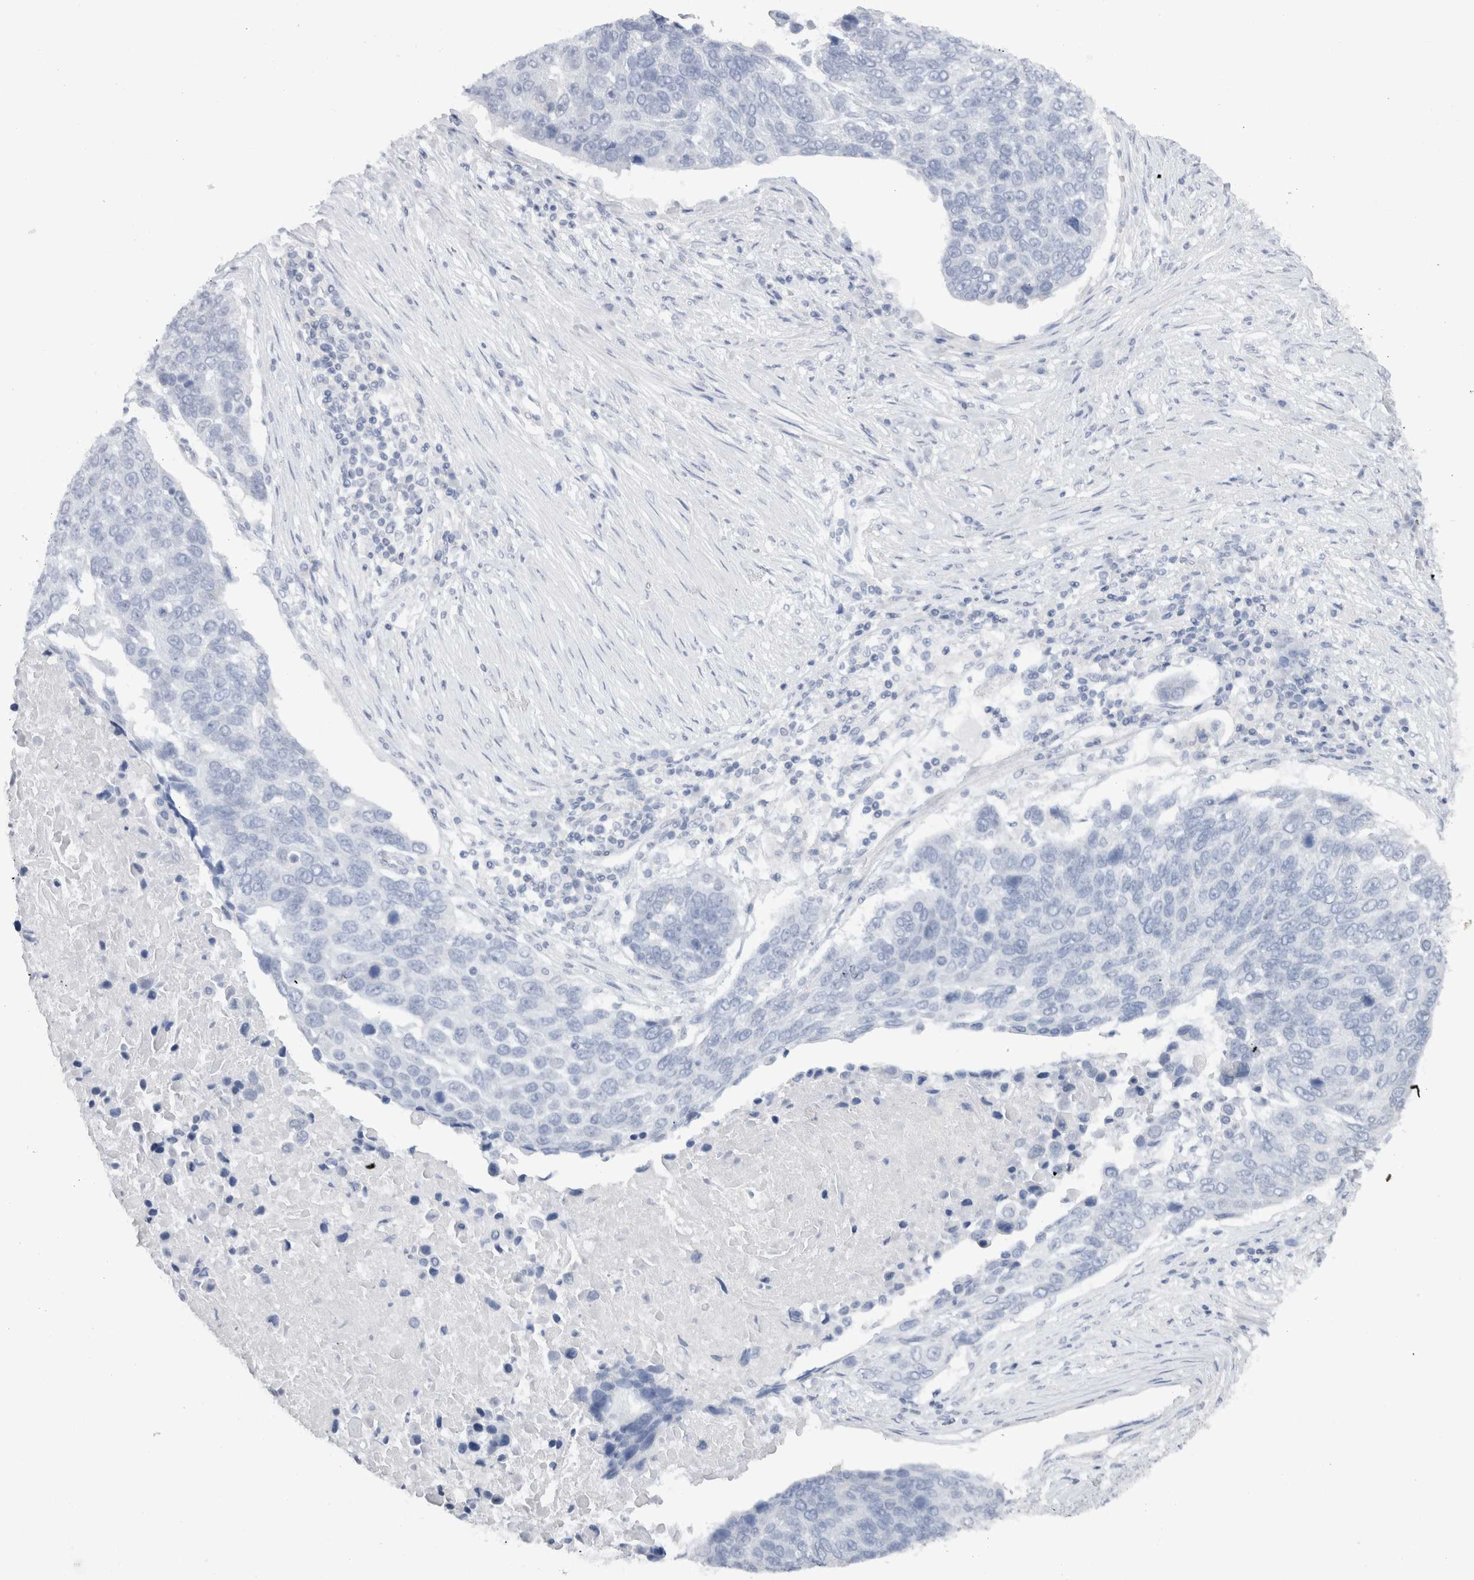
{"staining": {"intensity": "negative", "quantity": "none", "location": "none"}, "tissue": "lung cancer", "cell_type": "Tumor cells", "image_type": "cancer", "snomed": [{"axis": "morphology", "description": "Squamous cell carcinoma, NOS"}, {"axis": "topography", "description": "Lung"}], "caption": "Tumor cells are negative for brown protein staining in lung cancer (squamous cell carcinoma).", "gene": "C9orf50", "patient": {"sex": "male", "age": 66}}